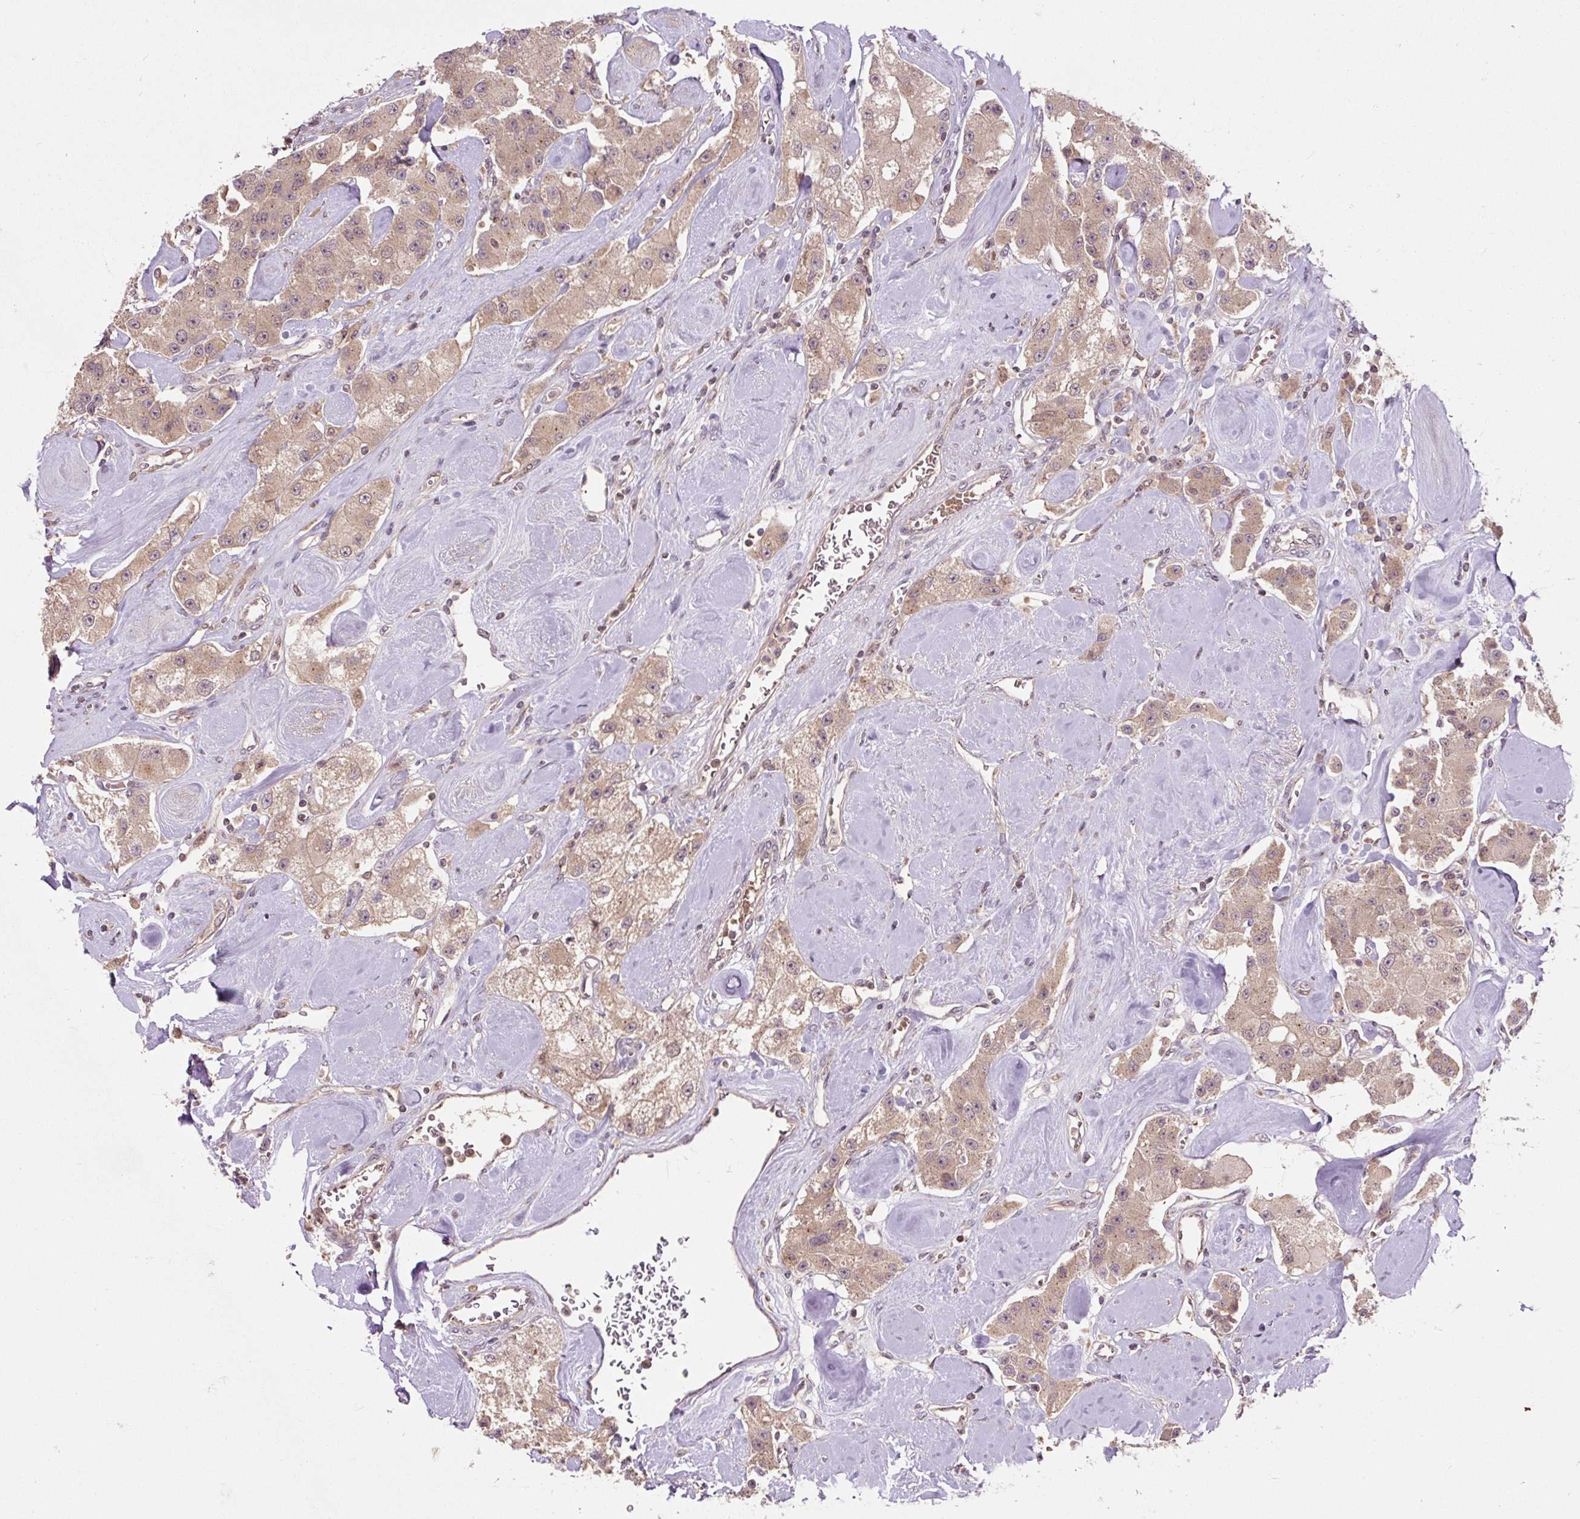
{"staining": {"intensity": "weak", "quantity": ">75%", "location": "cytoplasmic/membranous"}, "tissue": "carcinoid", "cell_type": "Tumor cells", "image_type": "cancer", "snomed": [{"axis": "morphology", "description": "Carcinoid, malignant, NOS"}, {"axis": "topography", "description": "Pancreas"}], "caption": "Carcinoid (malignant) tissue displays weak cytoplasmic/membranous expression in about >75% of tumor cells", "gene": "MMS19", "patient": {"sex": "male", "age": 41}}